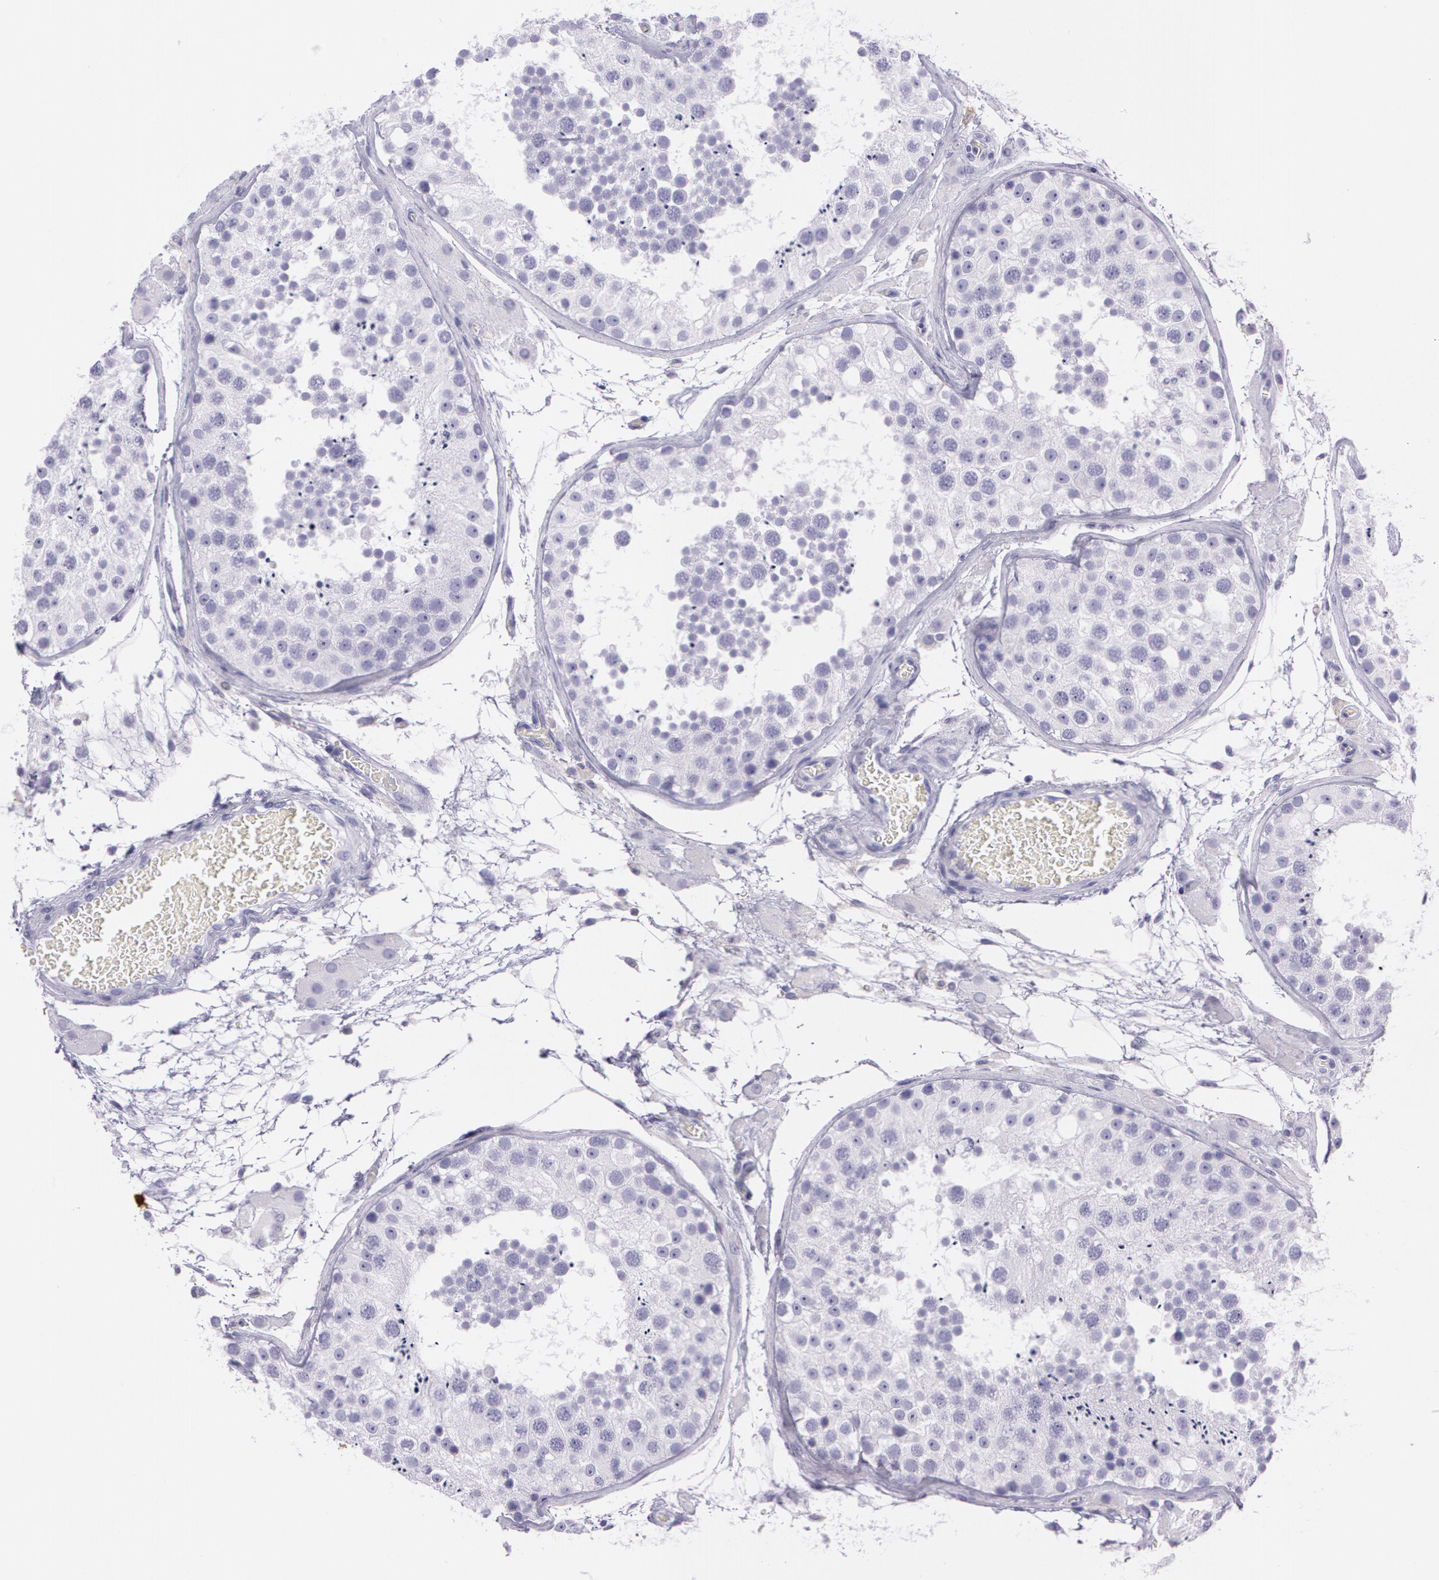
{"staining": {"intensity": "negative", "quantity": "none", "location": "none"}, "tissue": "testis", "cell_type": "Cells in seminiferous ducts", "image_type": "normal", "snomed": [{"axis": "morphology", "description": "Normal tissue, NOS"}, {"axis": "topography", "description": "Testis"}], "caption": "Testis stained for a protein using immunohistochemistry (IHC) displays no expression cells in seminiferous ducts.", "gene": "LY75", "patient": {"sex": "male", "age": 26}}